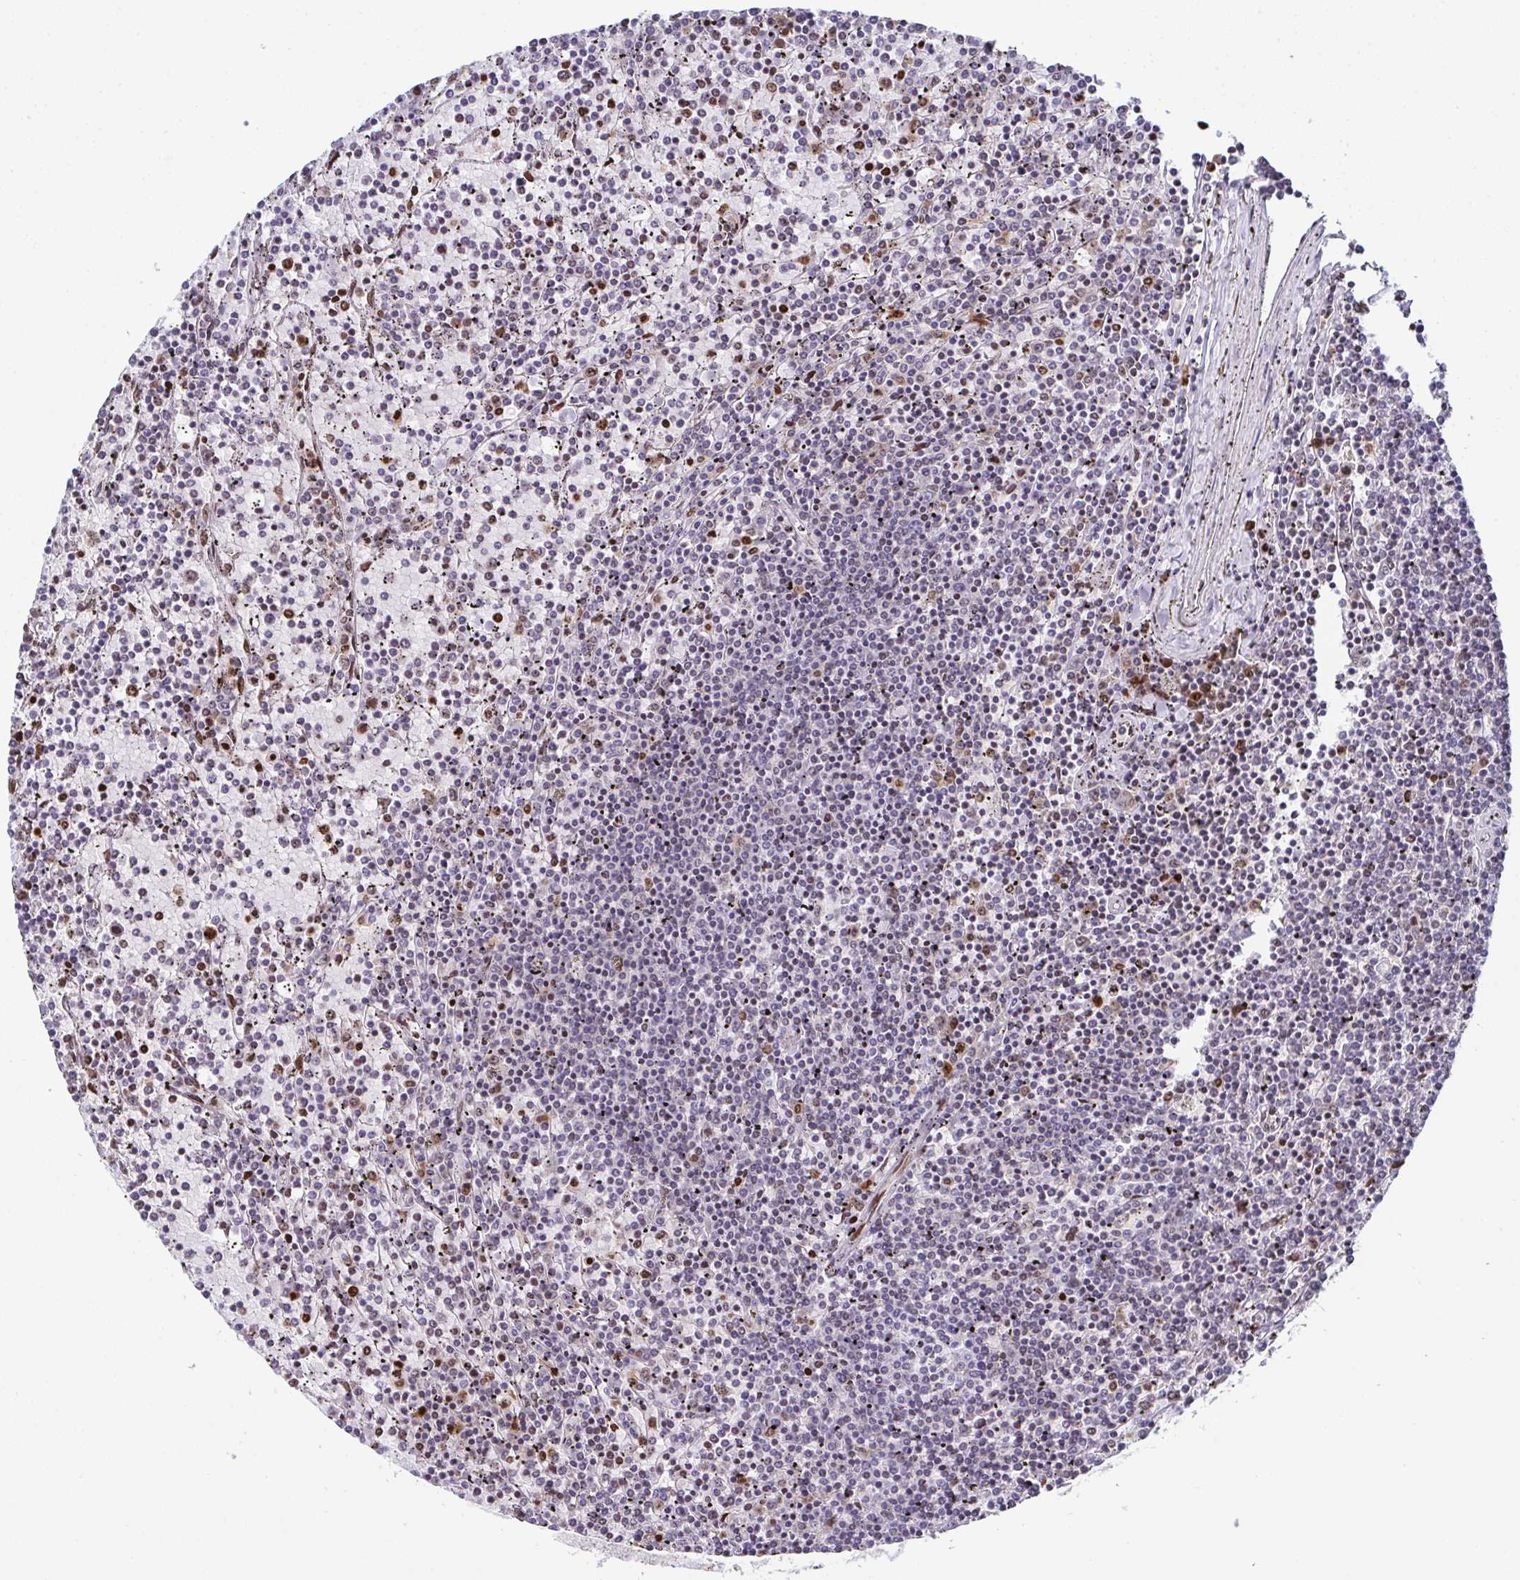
{"staining": {"intensity": "negative", "quantity": "none", "location": "none"}, "tissue": "lymphoma", "cell_type": "Tumor cells", "image_type": "cancer", "snomed": [{"axis": "morphology", "description": "Malignant lymphoma, non-Hodgkin's type, Low grade"}, {"axis": "topography", "description": "Spleen"}], "caption": "IHC of human malignant lymphoma, non-Hodgkin's type (low-grade) reveals no expression in tumor cells.", "gene": "RB1", "patient": {"sex": "female", "age": 77}}